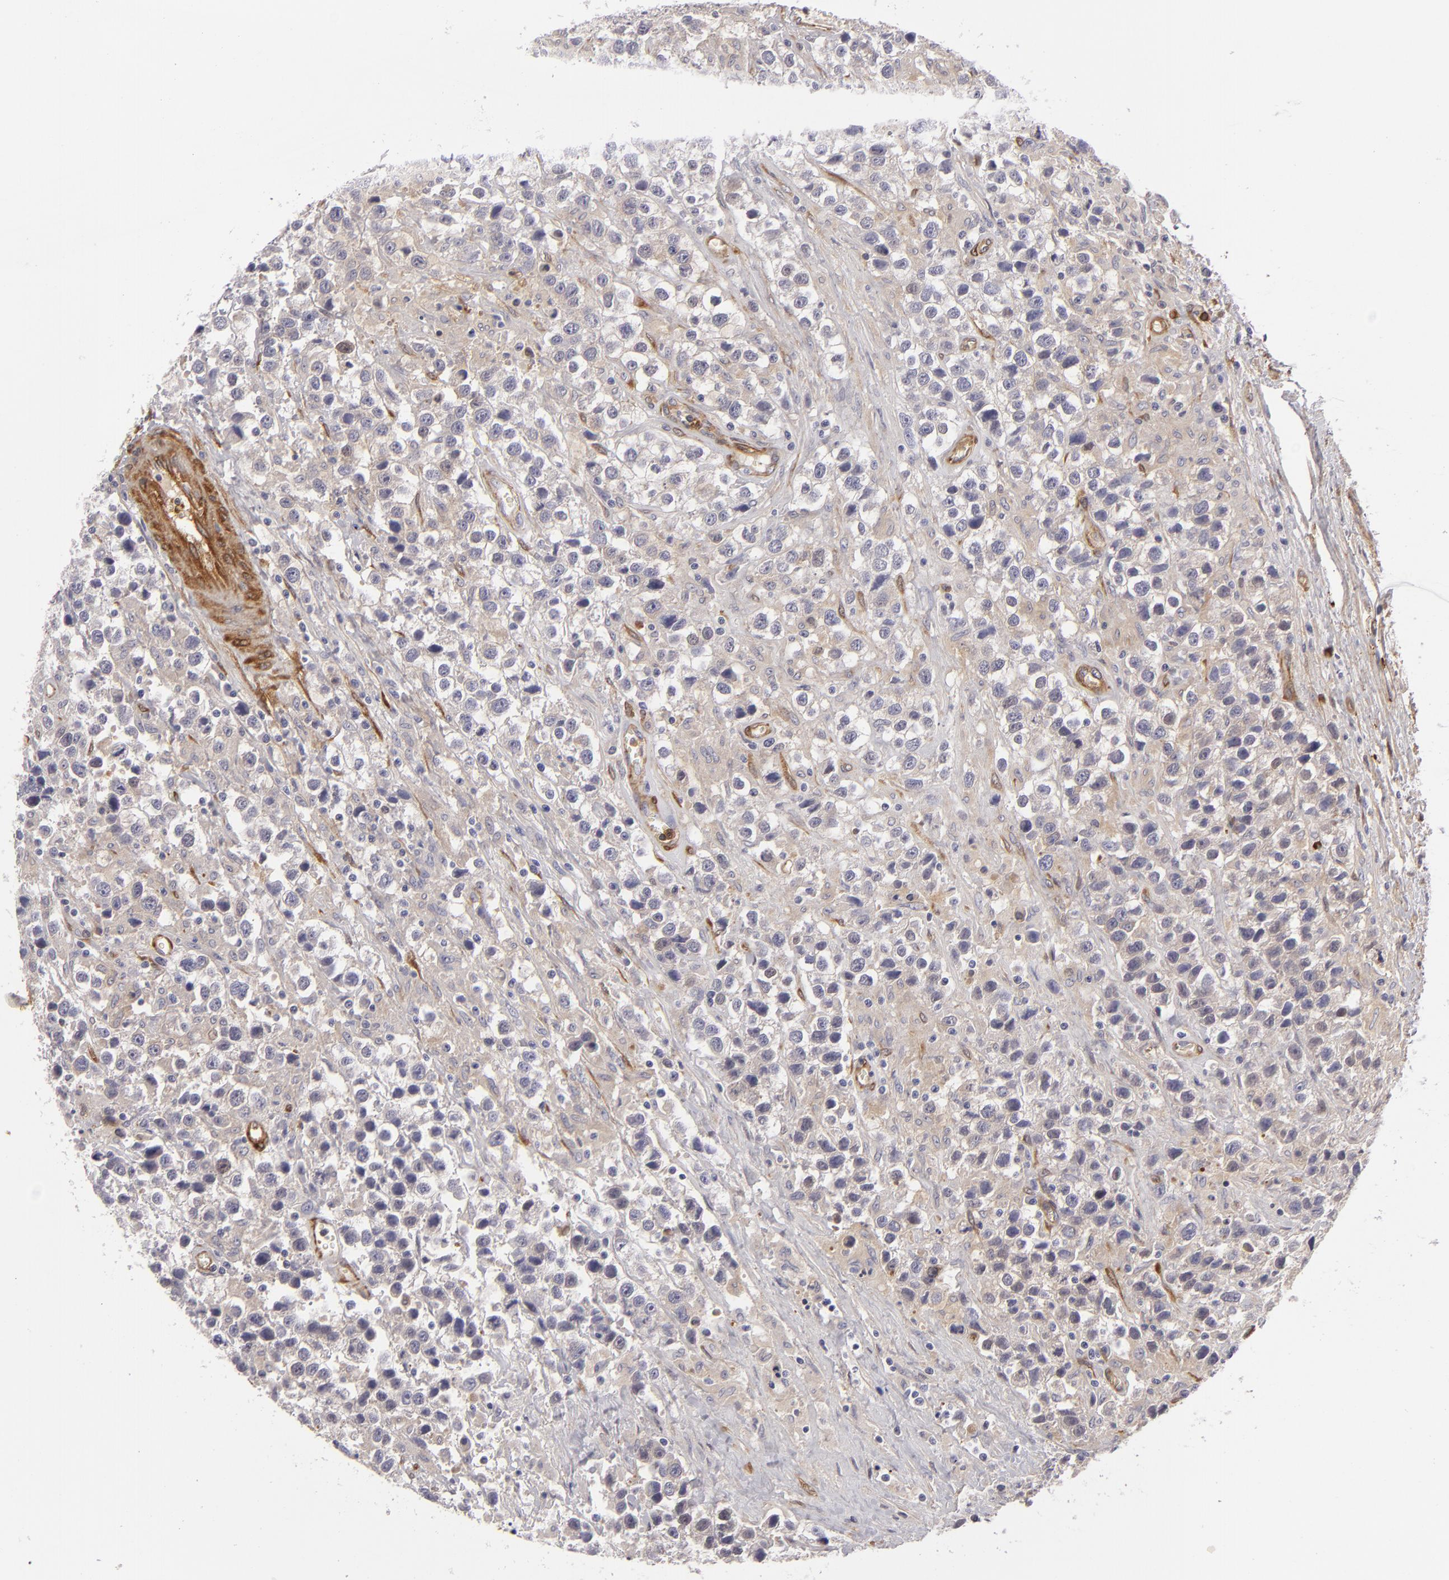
{"staining": {"intensity": "weak", "quantity": ">75%", "location": "cytoplasmic/membranous"}, "tissue": "testis cancer", "cell_type": "Tumor cells", "image_type": "cancer", "snomed": [{"axis": "morphology", "description": "Seminoma, NOS"}, {"axis": "topography", "description": "Testis"}], "caption": "Testis cancer stained for a protein displays weak cytoplasmic/membranous positivity in tumor cells.", "gene": "VCL", "patient": {"sex": "male", "age": 43}}